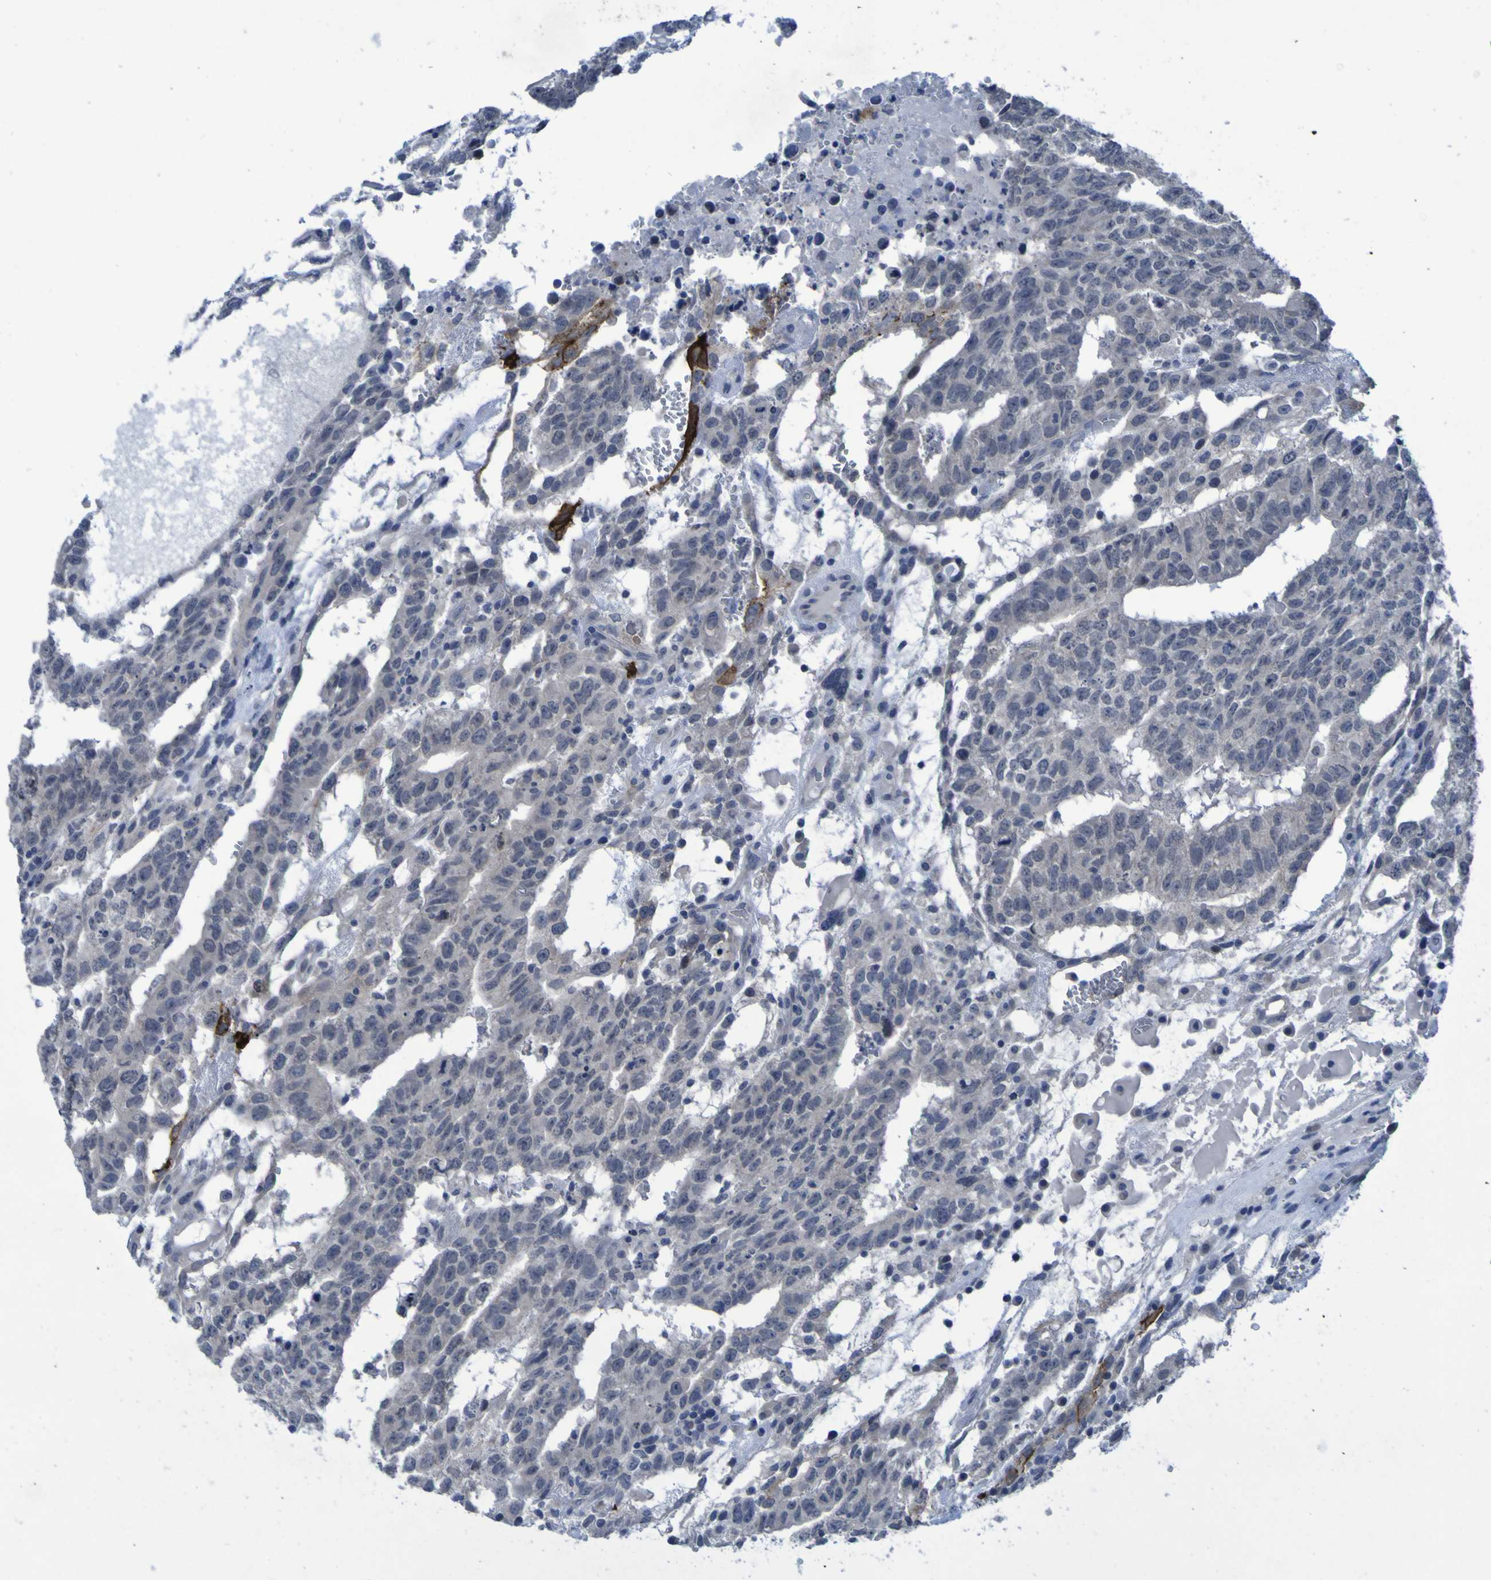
{"staining": {"intensity": "strong", "quantity": "<25%", "location": "cytoplasmic/membranous"}, "tissue": "testis cancer", "cell_type": "Tumor cells", "image_type": "cancer", "snomed": [{"axis": "morphology", "description": "Seminoma, NOS"}, {"axis": "morphology", "description": "Carcinoma, Embryonal, NOS"}, {"axis": "topography", "description": "Testis"}], "caption": "Immunohistochemical staining of human testis seminoma demonstrates medium levels of strong cytoplasmic/membranous protein staining in about <25% of tumor cells. (Stains: DAB in brown, nuclei in blue, Microscopy: brightfield microscopy at high magnification).", "gene": "CLDN18", "patient": {"sex": "male", "age": 52}}